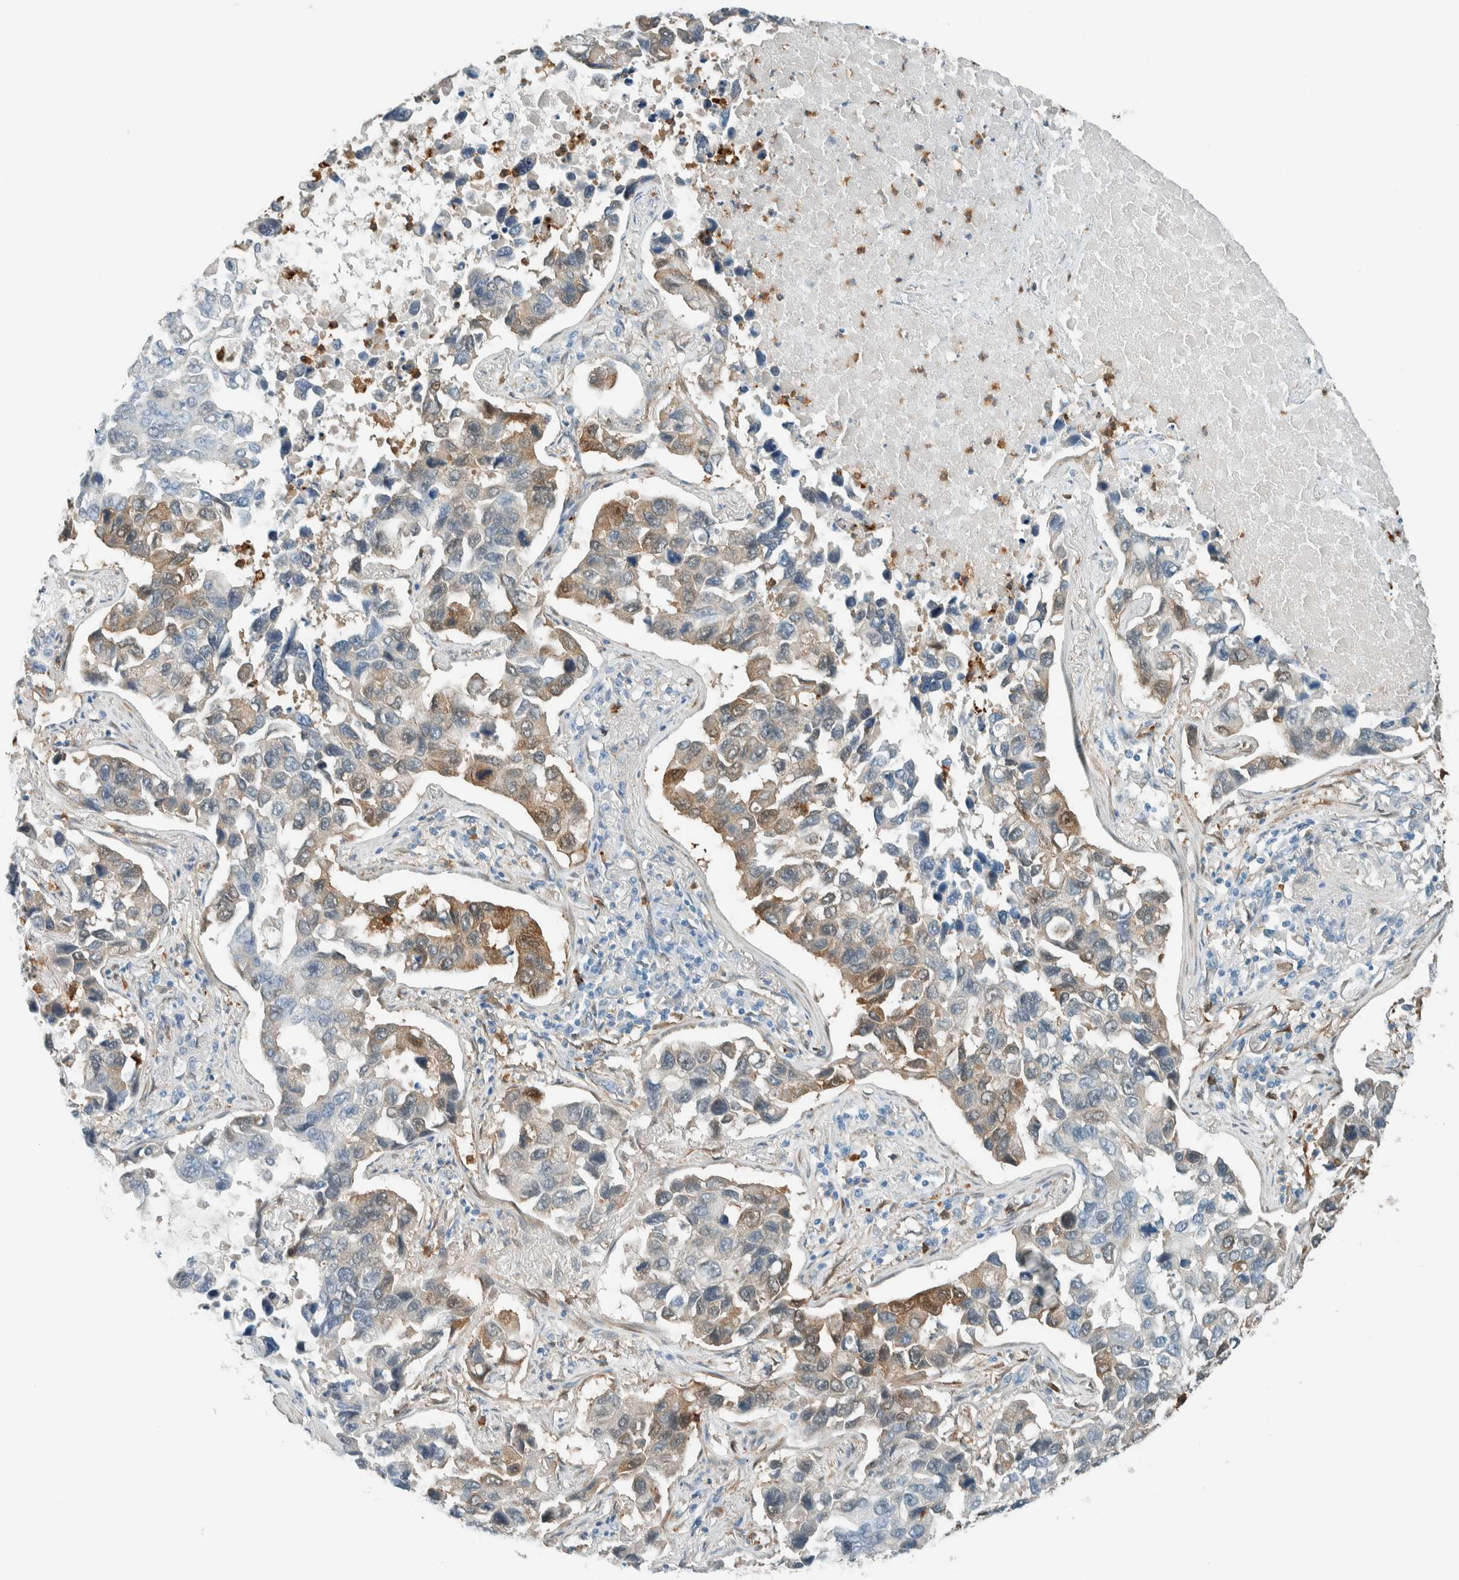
{"staining": {"intensity": "moderate", "quantity": "<25%", "location": "cytoplasmic/membranous"}, "tissue": "lung cancer", "cell_type": "Tumor cells", "image_type": "cancer", "snomed": [{"axis": "morphology", "description": "Adenocarcinoma, NOS"}, {"axis": "topography", "description": "Lung"}], "caption": "Lung cancer (adenocarcinoma) stained with a protein marker shows moderate staining in tumor cells.", "gene": "NXN", "patient": {"sex": "male", "age": 64}}